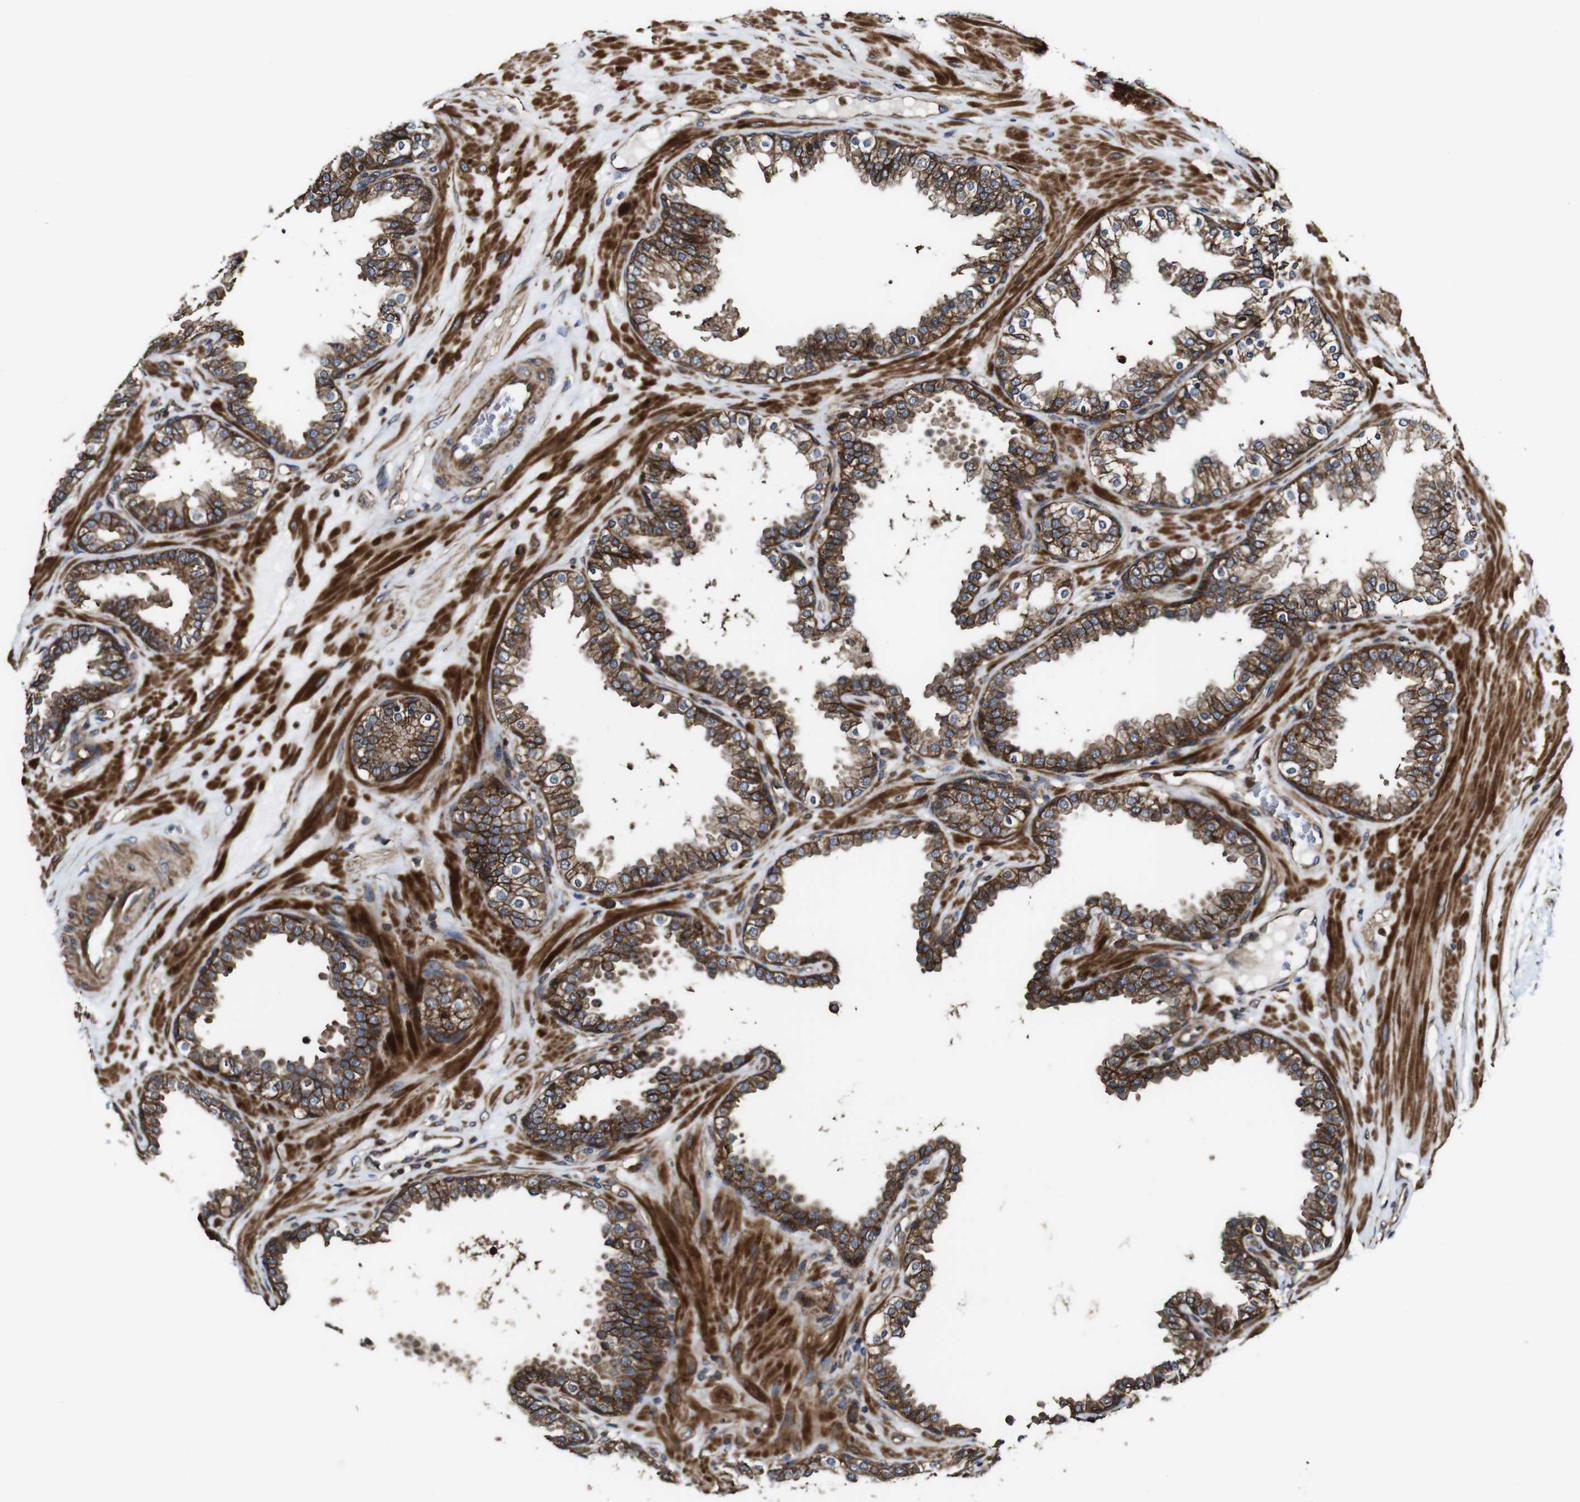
{"staining": {"intensity": "moderate", "quantity": ">75%", "location": "cytoplasmic/membranous"}, "tissue": "prostate", "cell_type": "Glandular cells", "image_type": "normal", "snomed": [{"axis": "morphology", "description": "Normal tissue, NOS"}, {"axis": "topography", "description": "Prostate"}], "caption": "Normal prostate demonstrates moderate cytoplasmic/membranous staining in approximately >75% of glandular cells, visualized by immunohistochemistry. The staining was performed using DAB (3,3'-diaminobenzidine), with brown indicating positive protein expression. Nuclei are stained blue with hematoxylin.", "gene": "TNIK", "patient": {"sex": "male", "age": 51}}